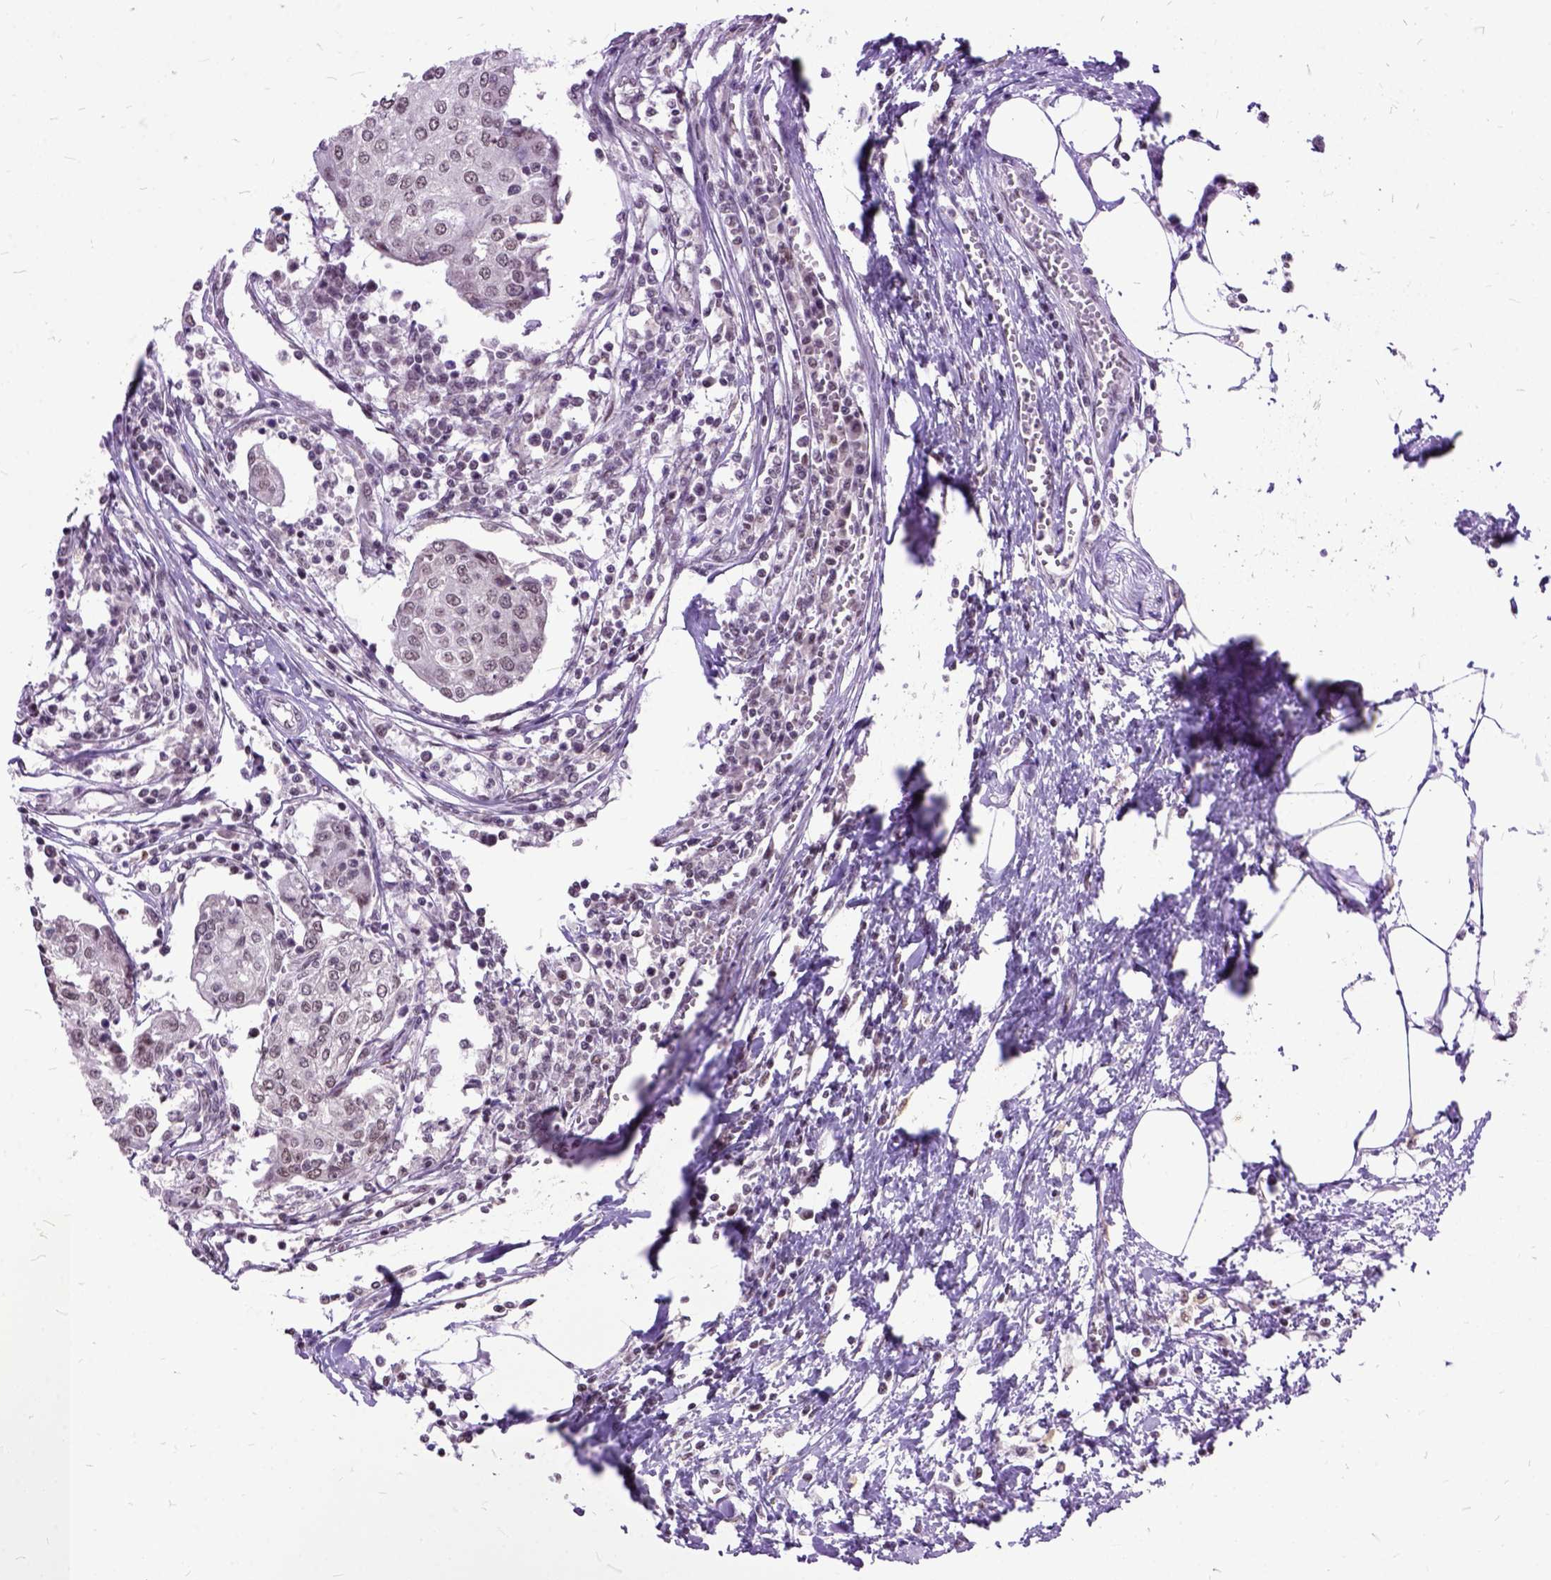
{"staining": {"intensity": "weak", "quantity": "25%-75%", "location": "nuclear"}, "tissue": "urothelial cancer", "cell_type": "Tumor cells", "image_type": "cancer", "snomed": [{"axis": "morphology", "description": "Urothelial carcinoma, High grade"}, {"axis": "topography", "description": "Urinary bladder"}], "caption": "Urothelial cancer stained with a brown dye exhibits weak nuclear positive expression in approximately 25%-75% of tumor cells.", "gene": "ORC5", "patient": {"sex": "female", "age": 85}}